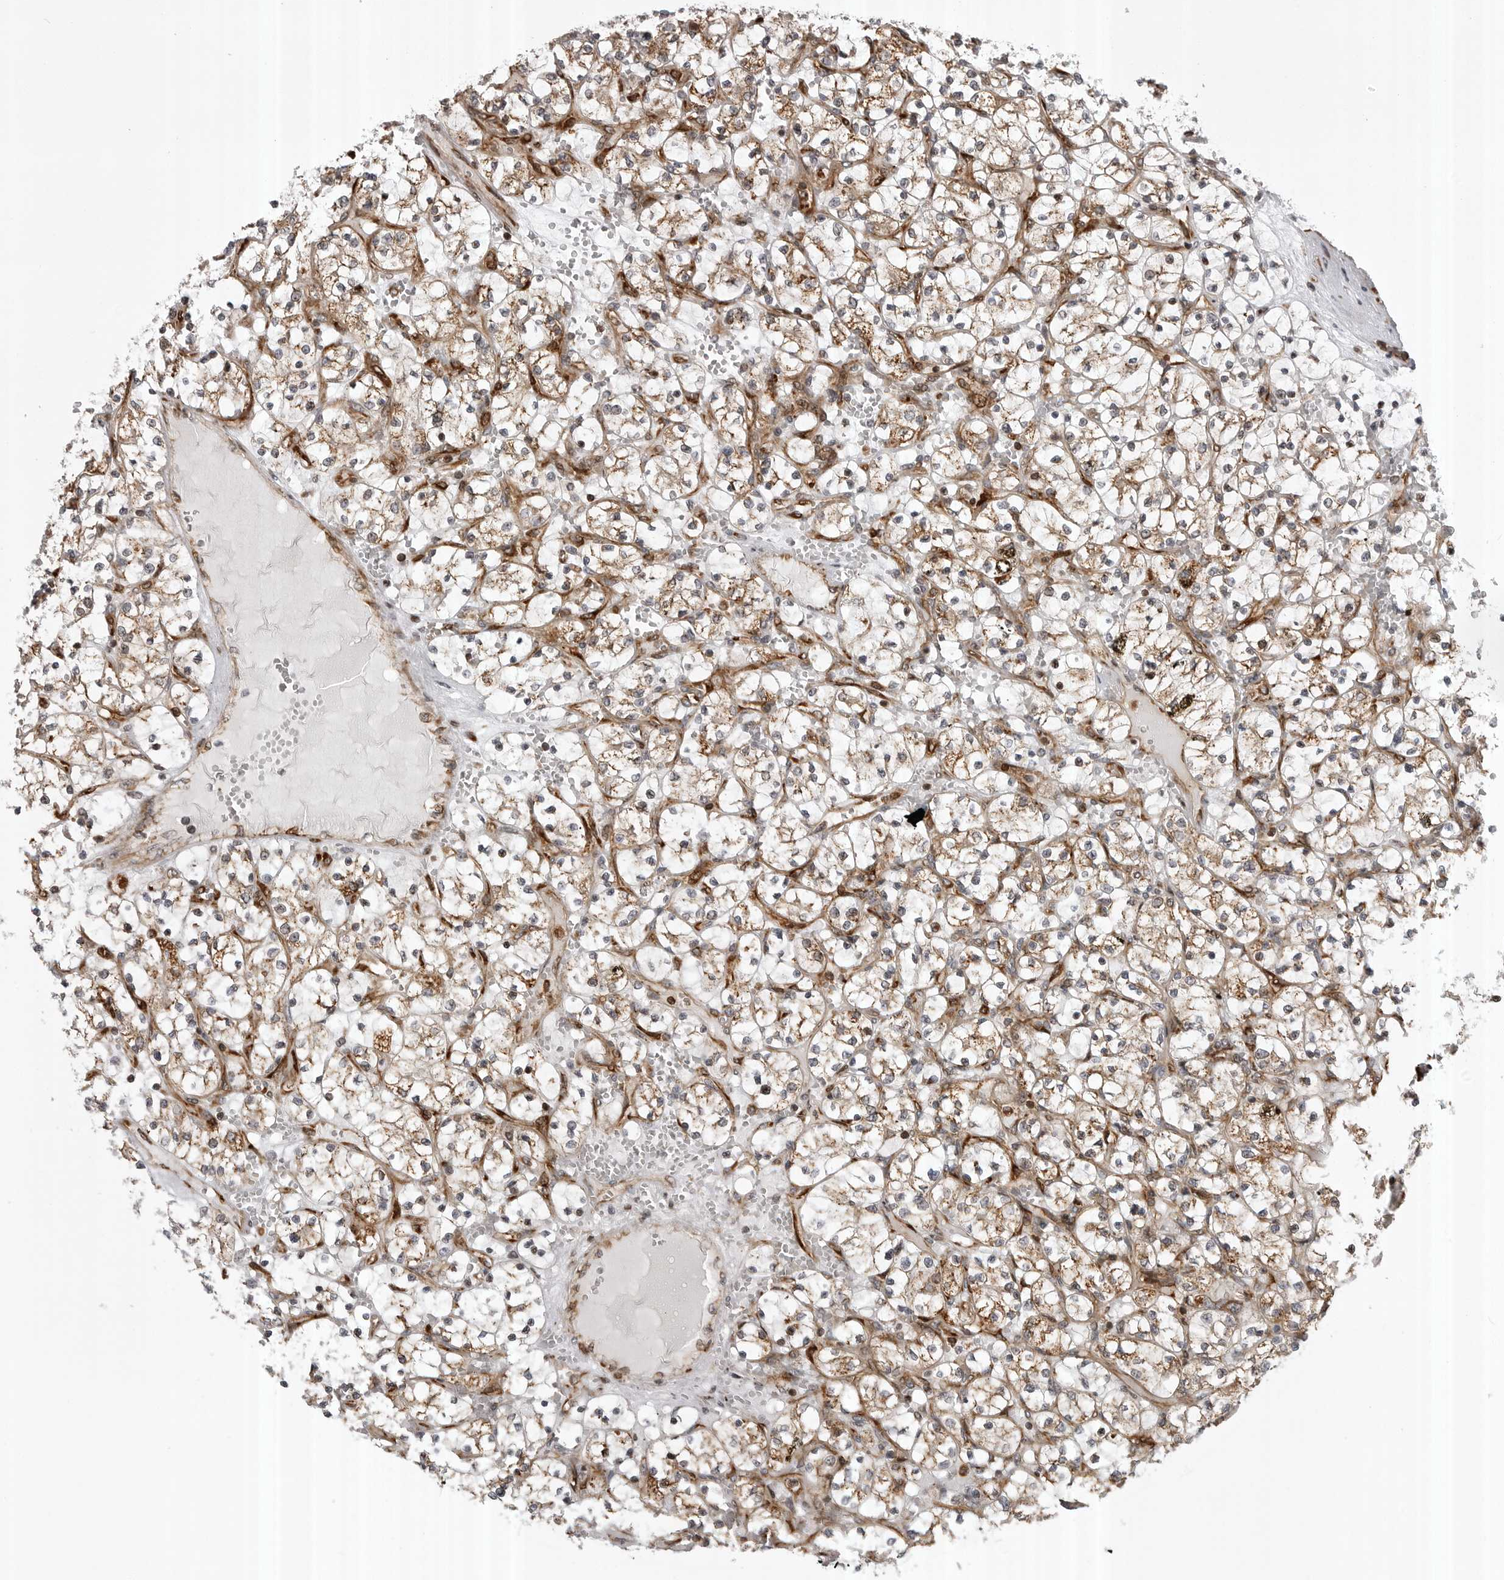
{"staining": {"intensity": "moderate", "quantity": "25%-75%", "location": "cytoplasmic/membranous"}, "tissue": "renal cancer", "cell_type": "Tumor cells", "image_type": "cancer", "snomed": [{"axis": "morphology", "description": "Adenocarcinoma, NOS"}, {"axis": "topography", "description": "Kidney"}], "caption": "Human renal cancer (adenocarcinoma) stained with a protein marker demonstrates moderate staining in tumor cells.", "gene": "ABL1", "patient": {"sex": "female", "age": 69}}